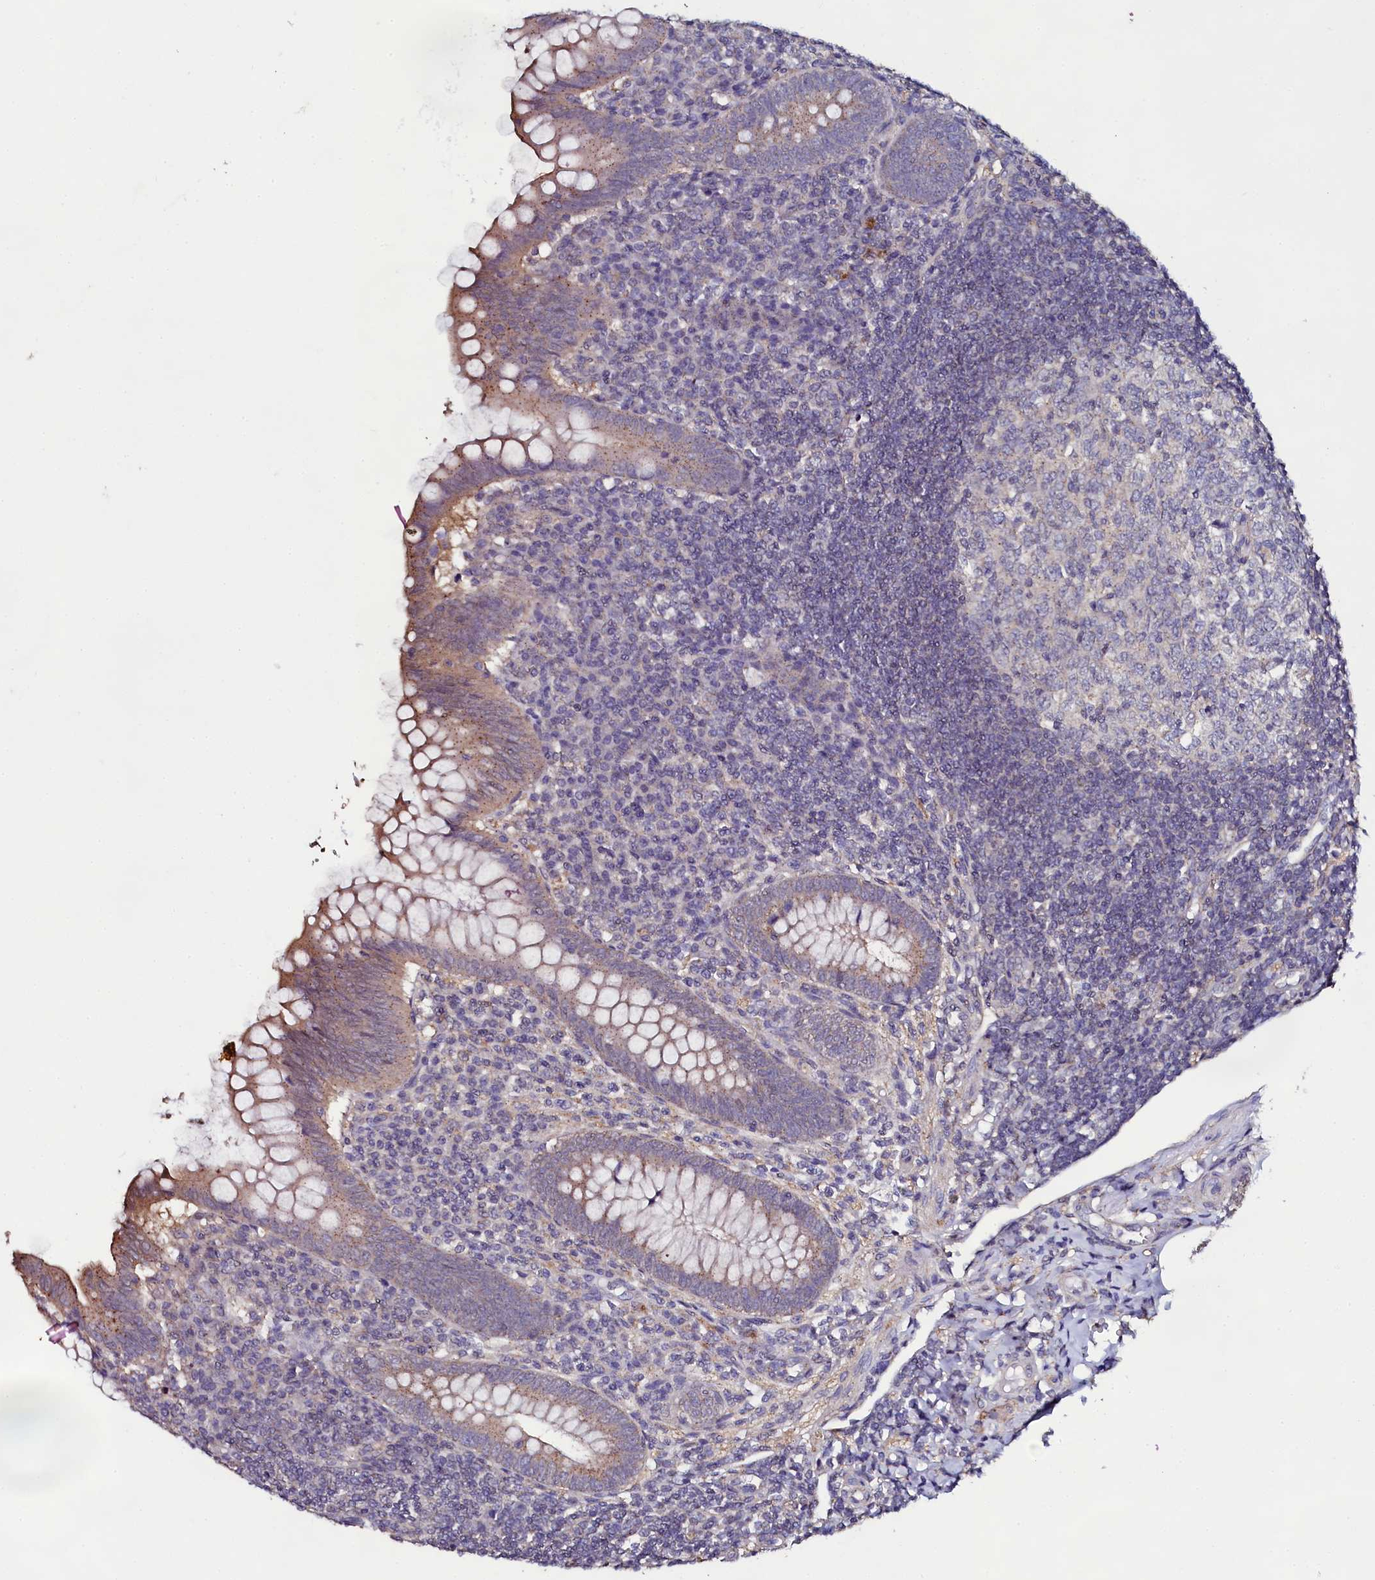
{"staining": {"intensity": "moderate", "quantity": ">75%", "location": "cytoplasmic/membranous"}, "tissue": "appendix", "cell_type": "Glandular cells", "image_type": "normal", "snomed": [{"axis": "morphology", "description": "Normal tissue, NOS"}, {"axis": "topography", "description": "Appendix"}], "caption": "Unremarkable appendix exhibits moderate cytoplasmic/membranous positivity in about >75% of glandular cells Using DAB (3,3'-diaminobenzidine) (brown) and hematoxylin (blue) stains, captured at high magnification using brightfield microscopy..", "gene": "USPL1", "patient": {"sex": "female", "age": 33}}